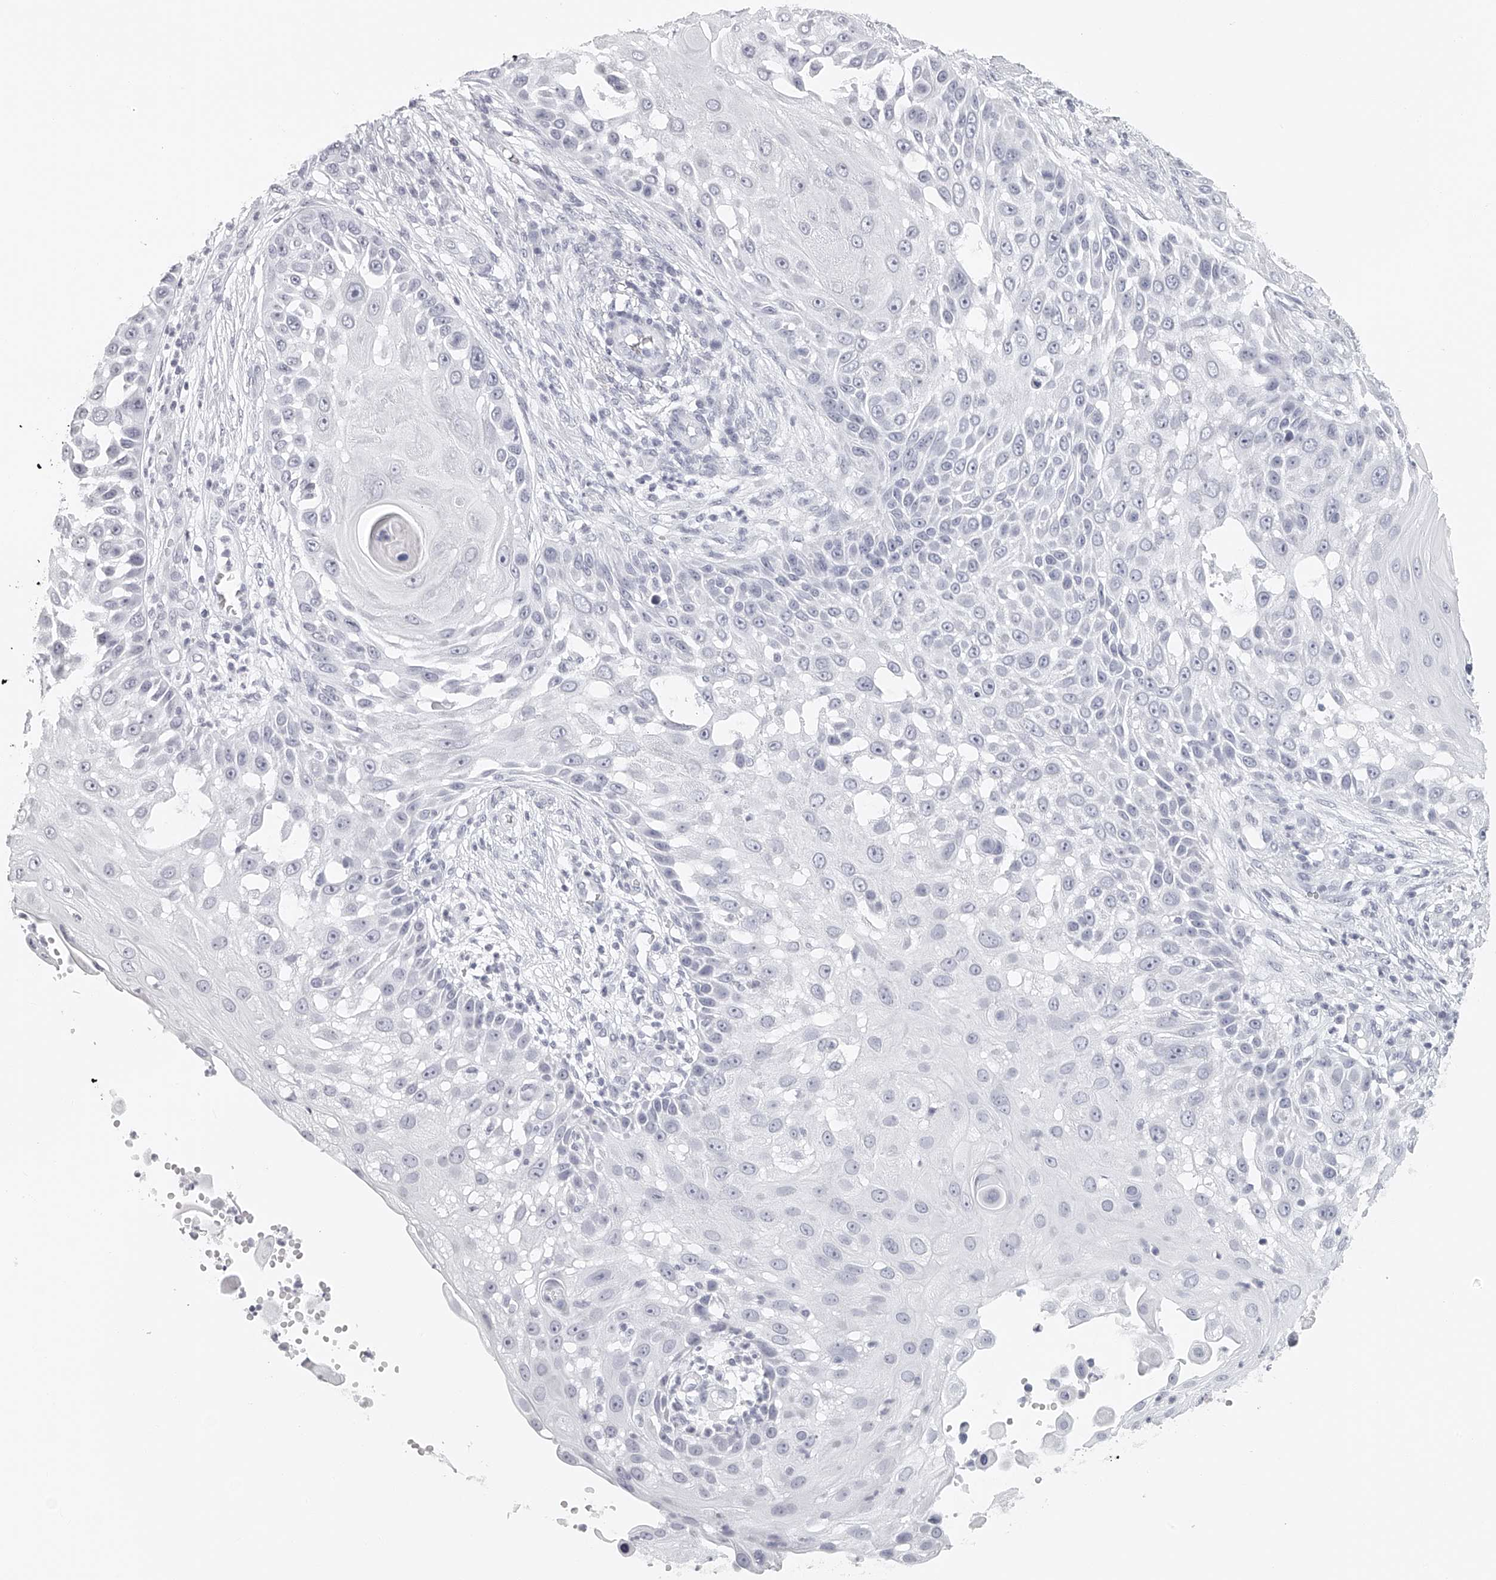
{"staining": {"intensity": "negative", "quantity": "none", "location": "none"}, "tissue": "skin cancer", "cell_type": "Tumor cells", "image_type": "cancer", "snomed": [{"axis": "morphology", "description": "Squamous cell carcinoma, NOS"}, {"axis": "topography", "description": "Skin"}], "caption": "Immunohistochemistry (IHC) micrograph of human skin cancer (squamous cell carcinoma) stained for a protein (brown), which shows no staining in tumor cells.", "gene": "BCL2L11", "patient": {"sex": "female", "age": 44}}